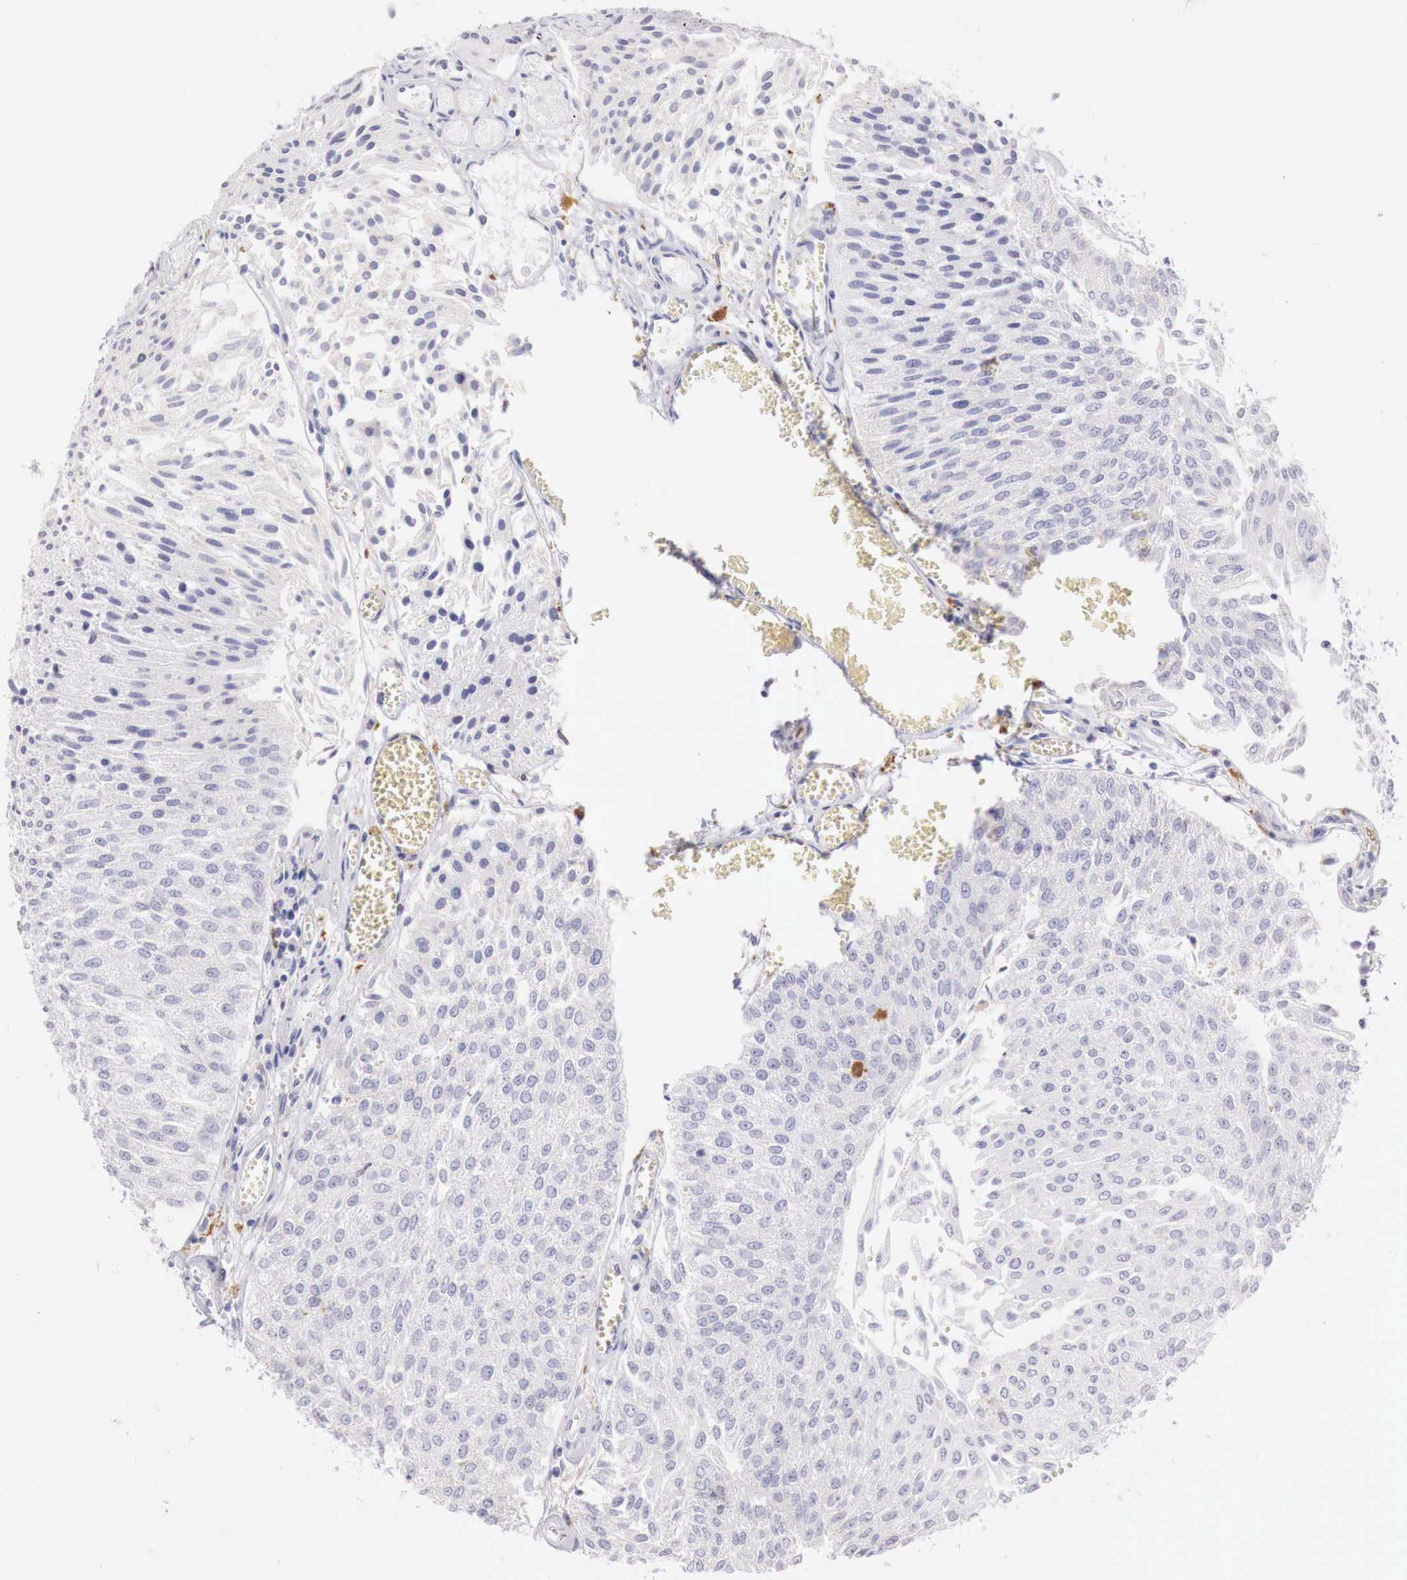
{"staining": {"intensity": "negative", "quantity": "none", "location": "none"}, "tissue": "urothelial cancer", "cell_type": "Tumor cells", "image_type": "cancer", "snomed": [{"axis": "morphology", "description": "Urothelial carcinoma, Low grade"}, {"axis": "topography", "description": "Urinary bladder"}], "caption": "Urothelial carcinoma (low-grade) was stained to show a protein in brown. There is no significant positivity in tumor cells. (DAB (3,3'-diaminobenzidine) immunohistochemistry (IHC), high magnification).", "gene": "RENBP", "patient": {"sex": "male", "age": 86}}